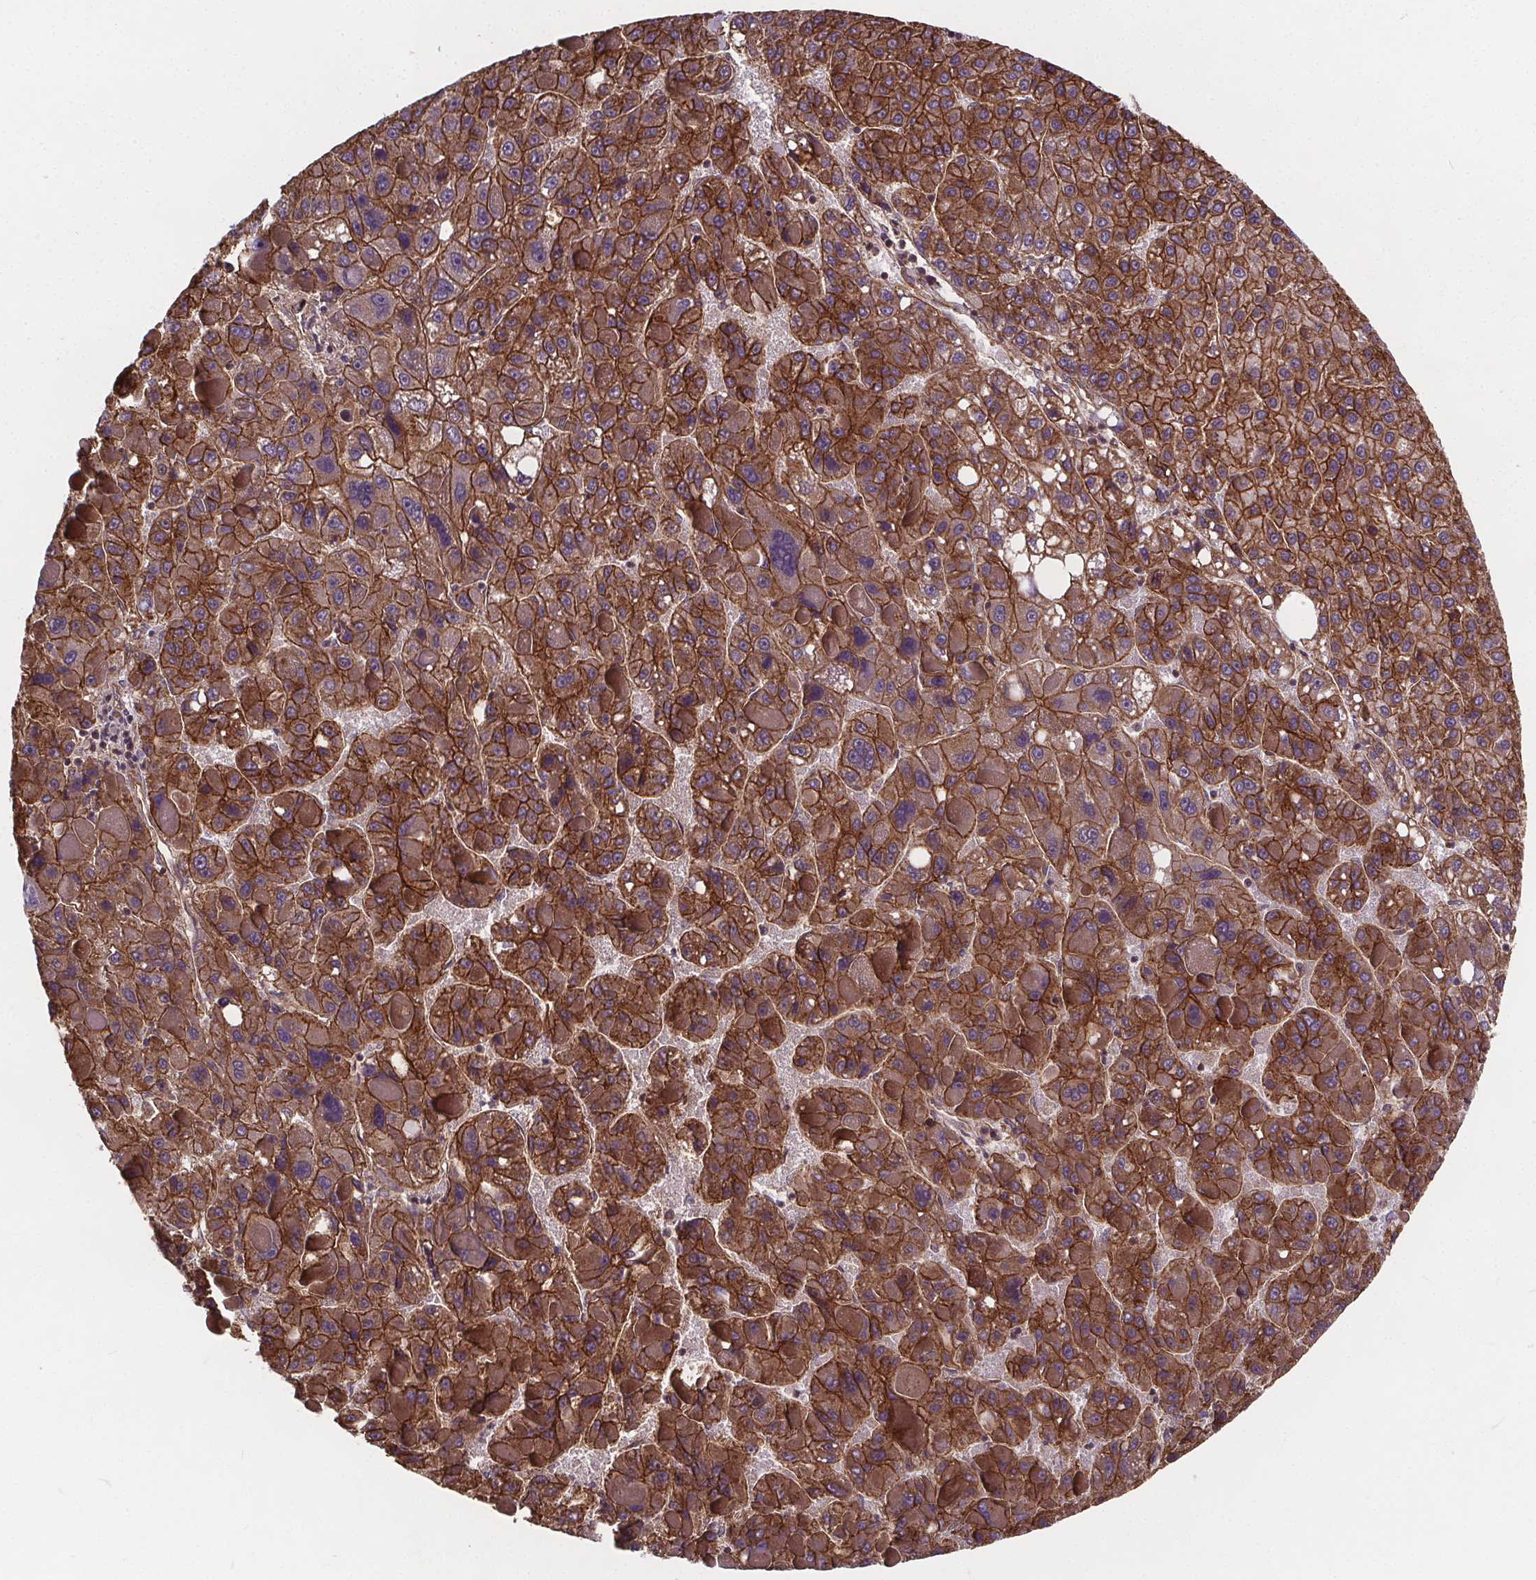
{"staining": {"intensity": "strong", "quantity": ">75%", "location": "cytoplasmic/membranous"}, "tissue": "liver cancer", "cell_type": "Tumor cells", "image_type": "cancer", "snomed": [{"axis": "morphology", "description": "Carcinoma, Hepatocellular, NOS"}, {"axis": "topography", "description": "Liver"}], "caption": "Strong cytoplasmic/membranous positivity is identified in approximately >75% of tumor cells in liver cancer (hepatocellular carcinoma).", "gene": "CLINT1", "patient": {"sex": "female", "age": 82}}